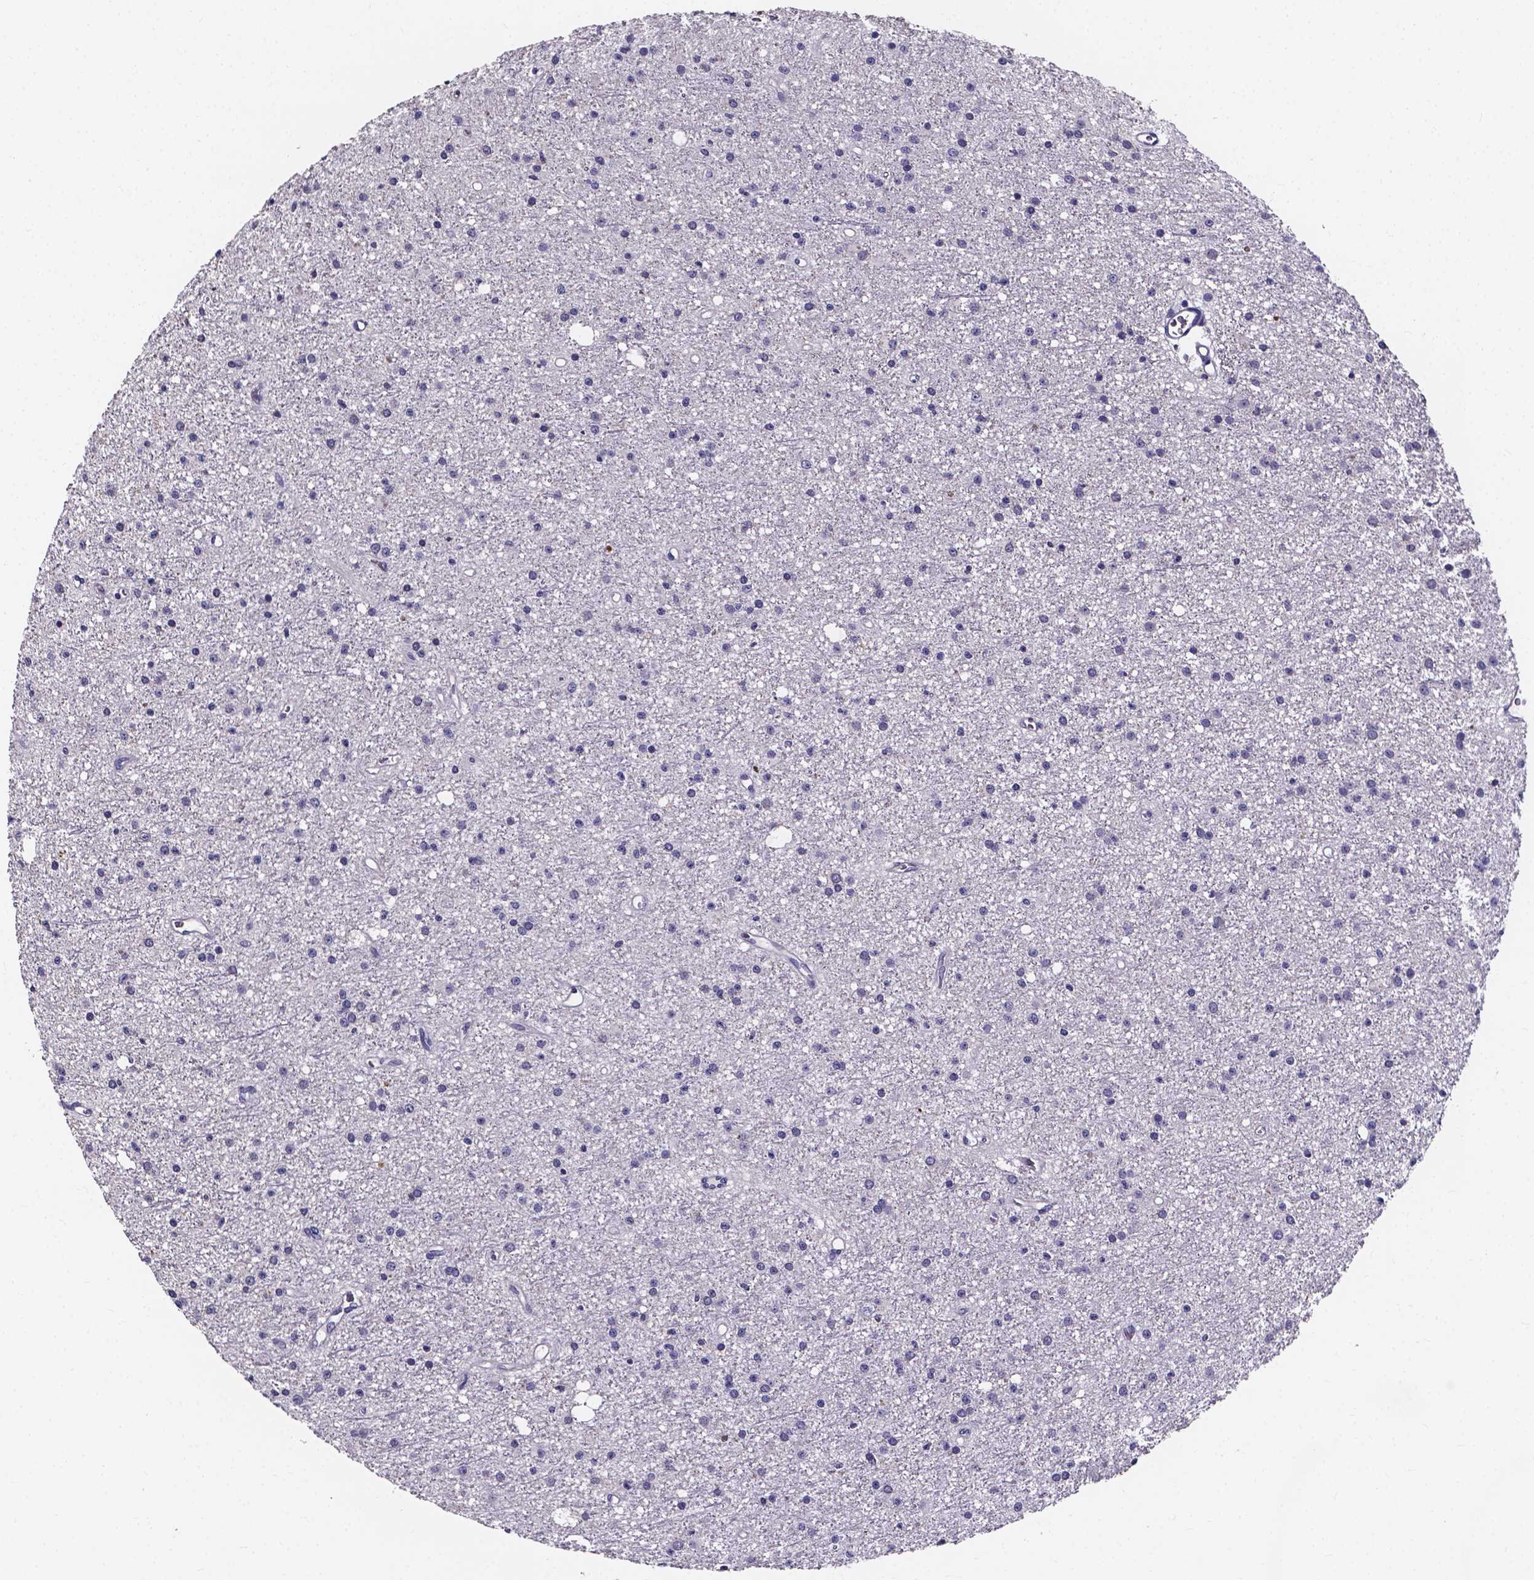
{"staining": {"intensity": "negative", "quantity": "none", "location": "none"}, "tissue": "glioma", "cell_type": "Tumor cells", "image_type": "cancer", "snomed": [{"axis": "morphology", "description": "Glioma, malignant, Low grade"}, {"axis": "topography", "description": "Brain"}], "caption": "A micrograph of human glioma is negative for staining in tumor cells.", "gene": "SPOCD1", "patient": {"sex": "male", "age": 27}}